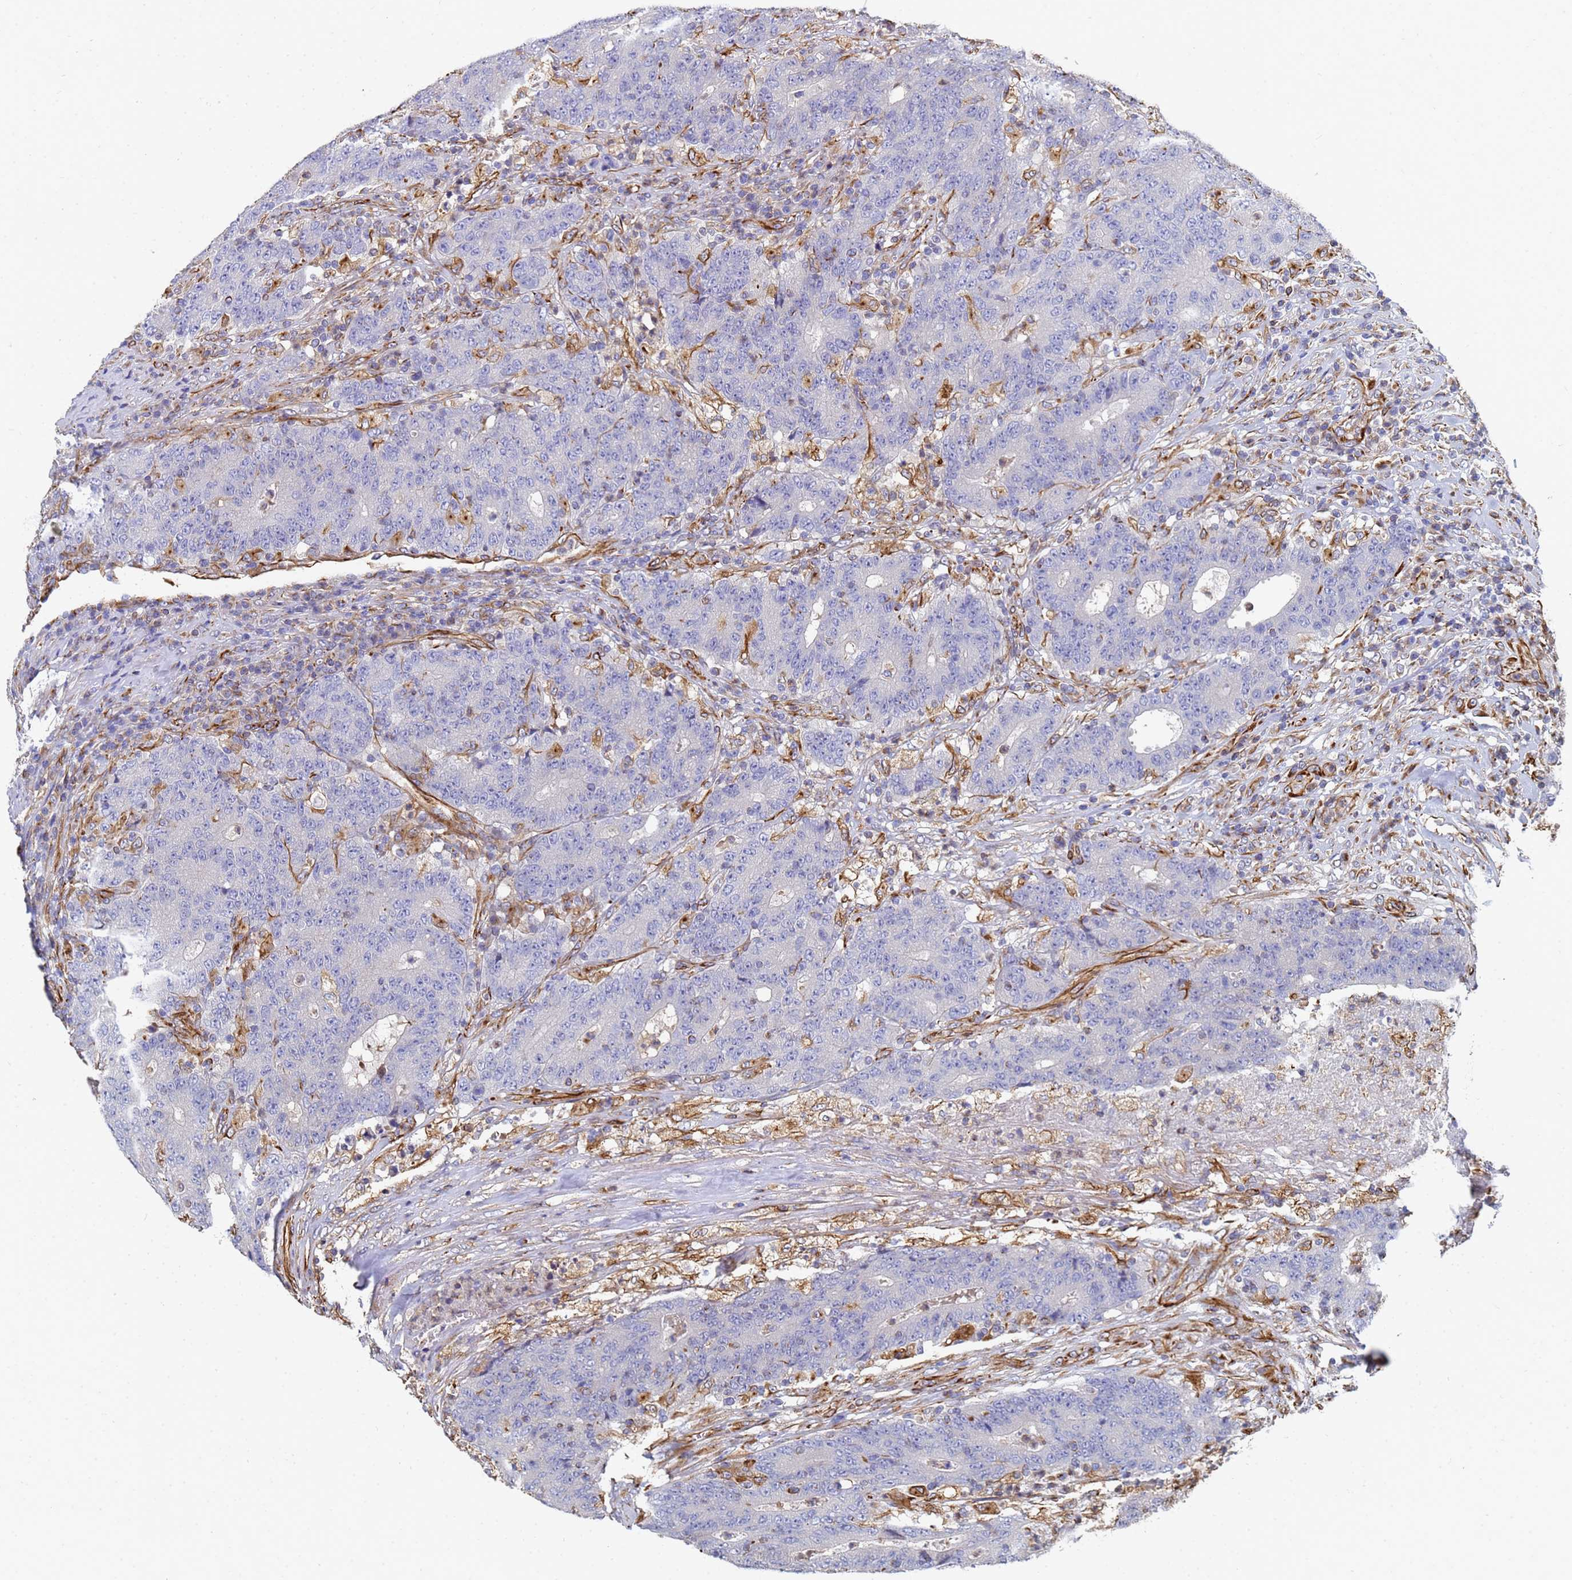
{"staining": {"intensity": "negative", "quantity": "none", "location": "none"}, "tissue": "colorectal cancer", "cell_type": "Tumor cells", "image_type": "cancer", "snomed": [{"axis": "morphology", "description": "Adenocarcinoma, NOS"}, {"axis": "topography", "description": "Colon"}], "caption": "Immunohistochemistry (IHC) of human colorectal cancer demonstrates no expression in tumor cells.", "gene": "SYT13", "patient": {"sex": "female", "age": 75}}